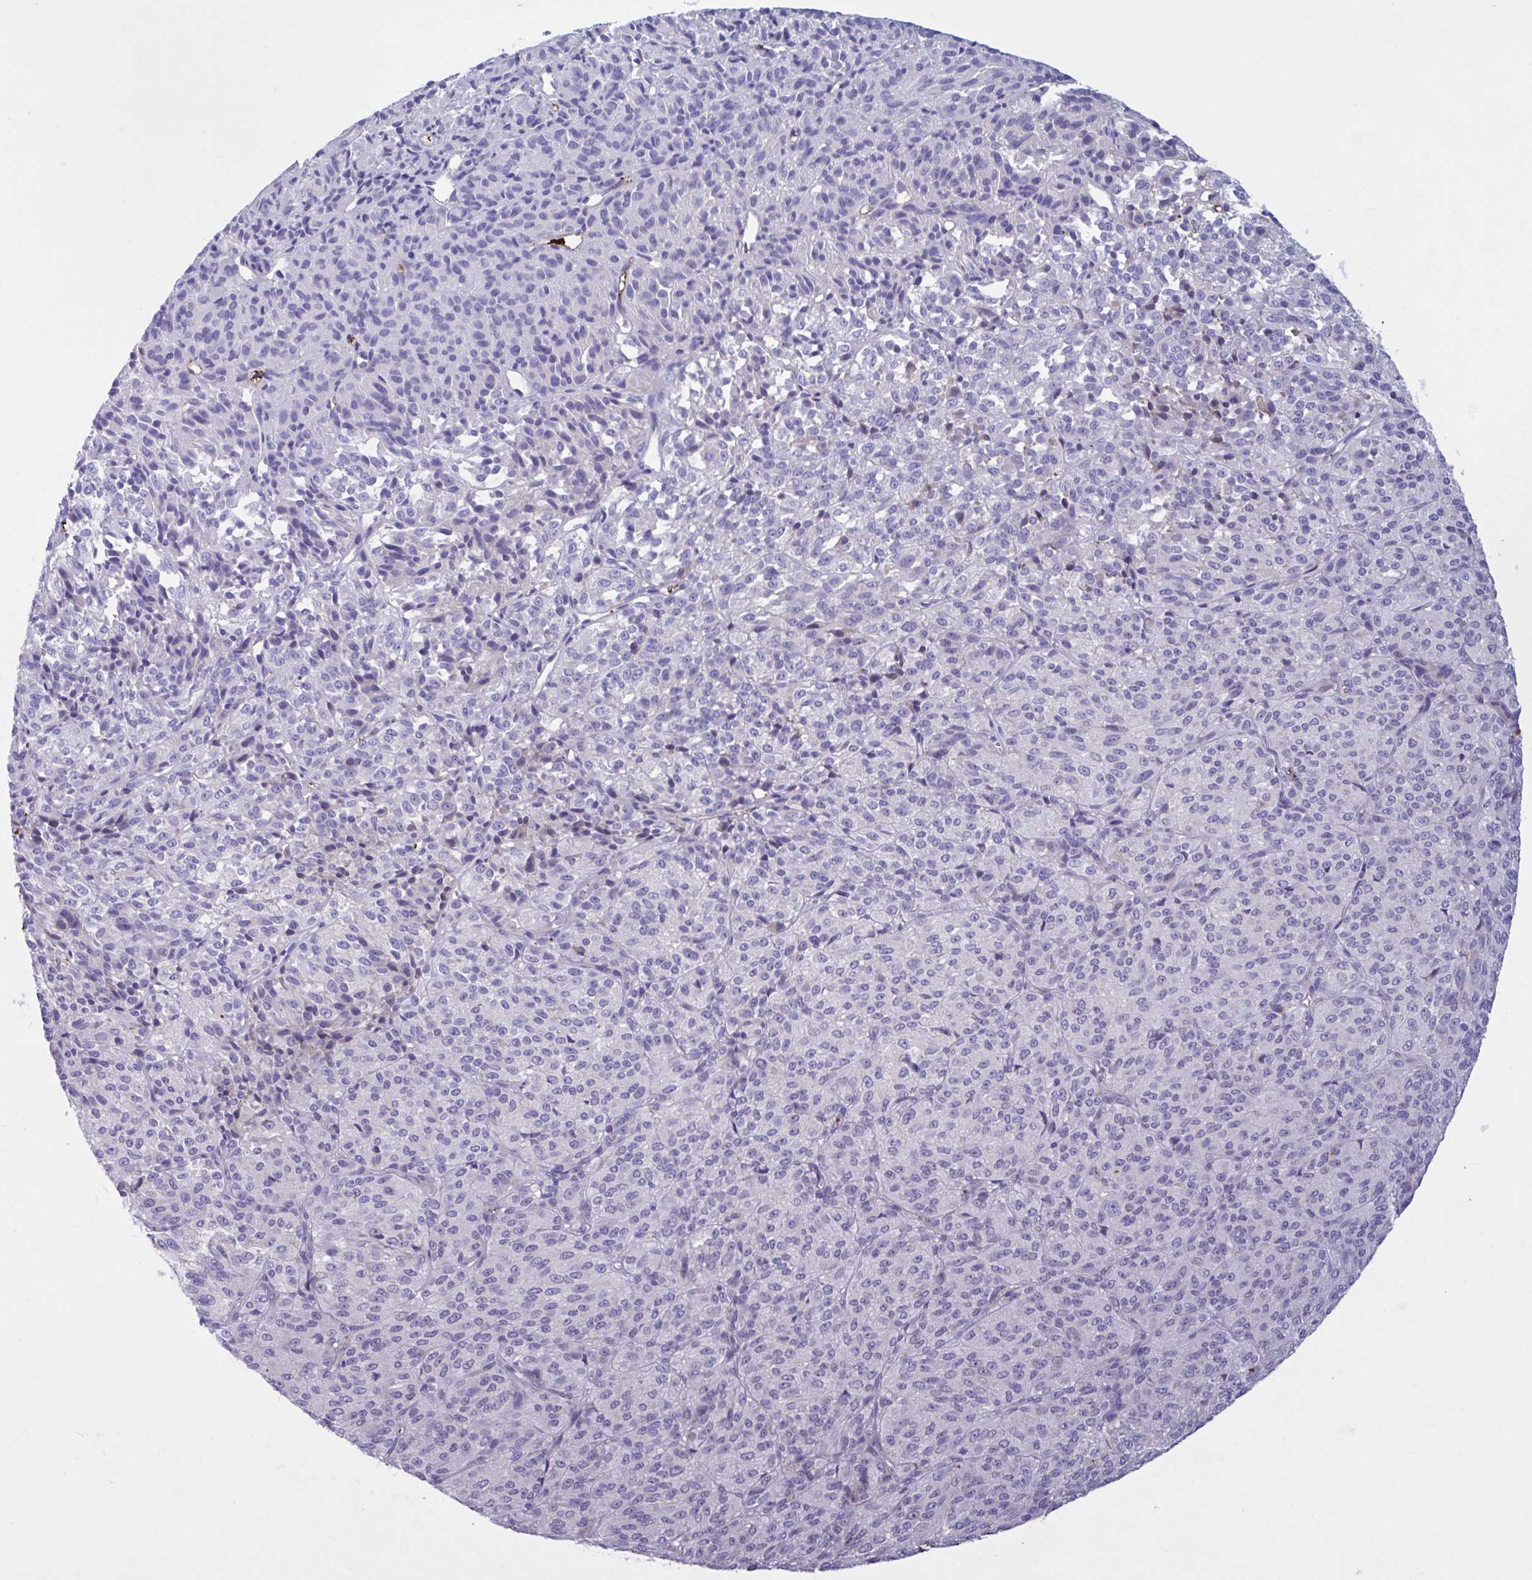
{"staining": {"intensity": "negative", "quantity": "none", "location": "none"}, "tissue": "melanoma", "cell_type": "Tumor cells", "image_type": "cancer", "snomed": [{"axis": "morphology", "description": "Malignant melanoma, Metastatic site"}, {"axis": "topography", "description": "Brain"}], "caption": "Tumor cells are negative for brown protein staining in melanoma.", "gene": "IL1R1", "patient": {"sex": "female", "age": 56}}